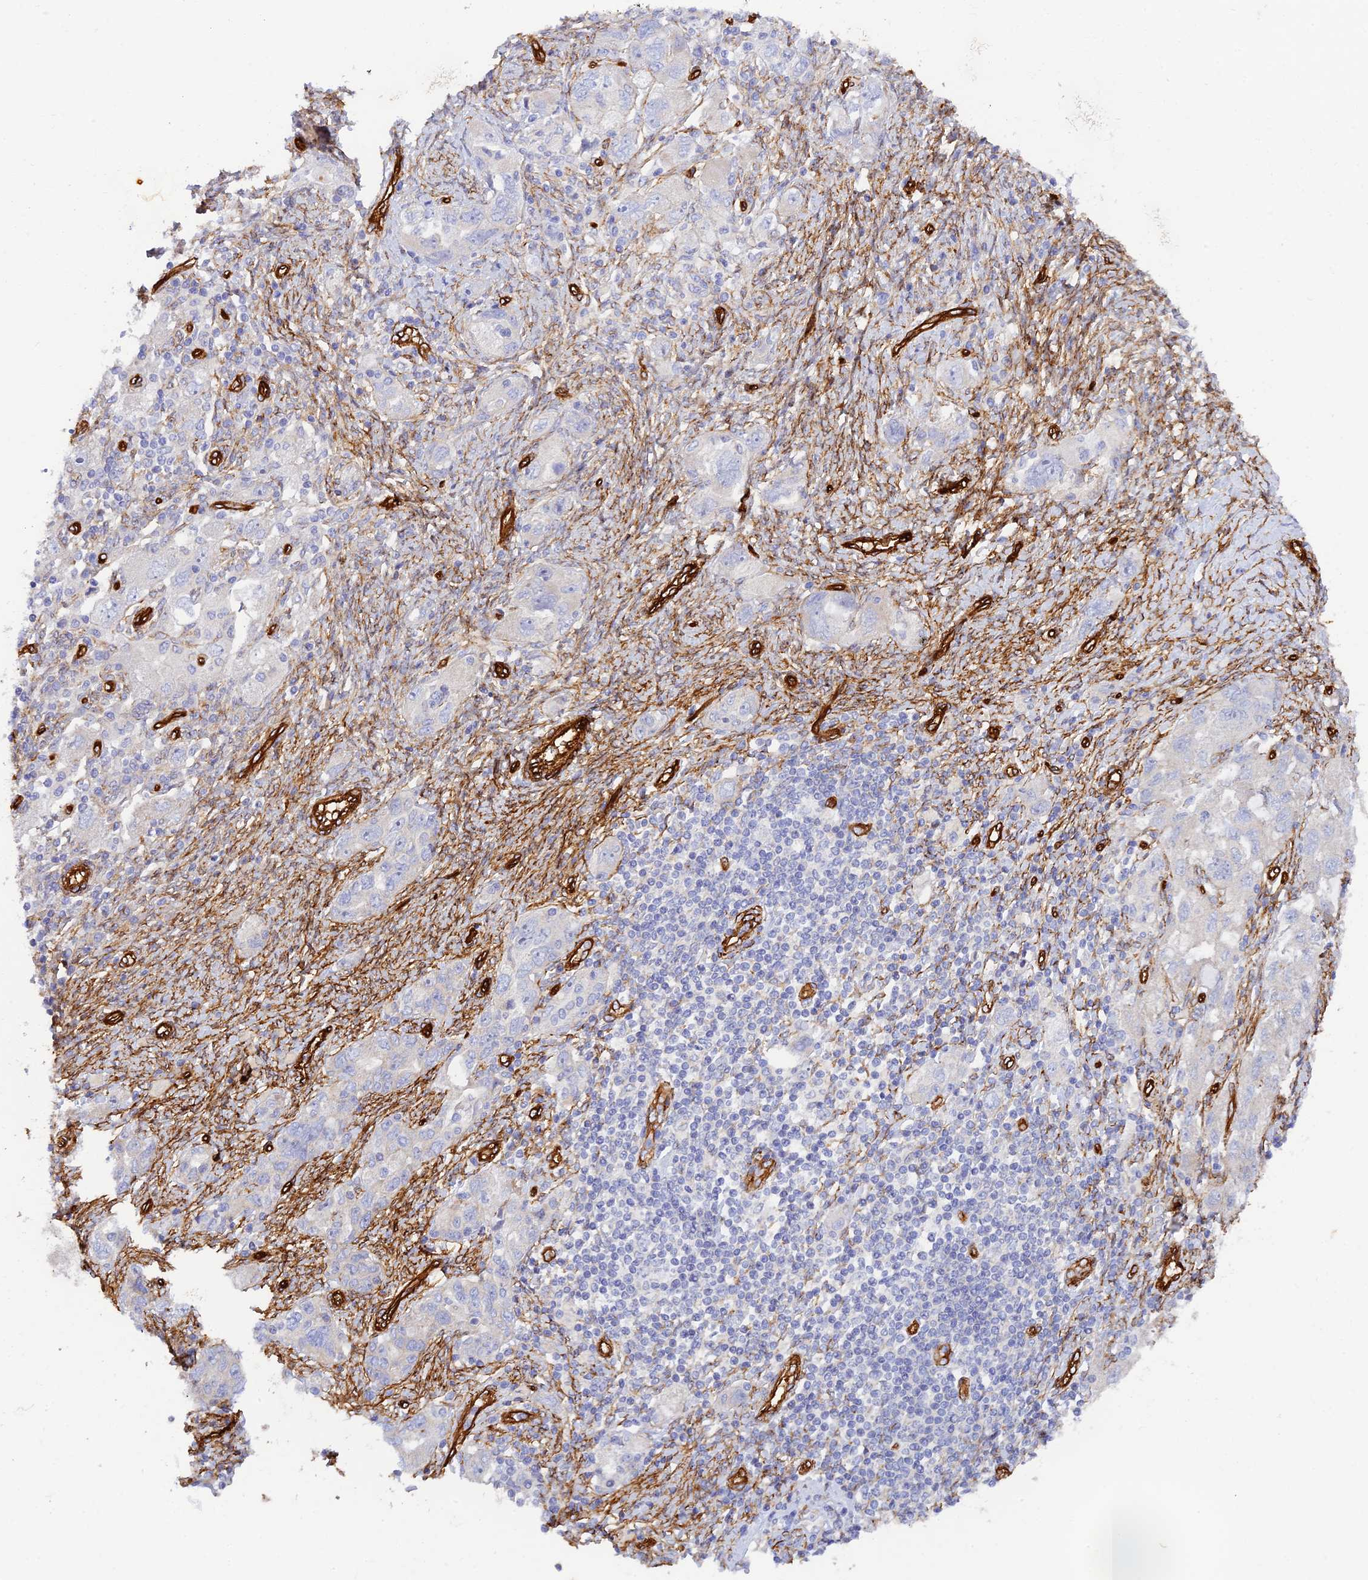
{"staining": {"intensity": "negative", "quantity": "none", "location": "none"}, "tissue": "ovarian cancer", "cell_type": "Tumor cells", "image_type": "cancer", "snomed": [{"axis": "morphology", "description": "Carcinoma, NOS"}, {"axis": "morphology", "description": "Cystadenocarcinoma, serous, NOS"}, {"axis": "topography", "description": "Ovary"}], "caption": "A photomicrograph of ovarian serous cystadenocarcinoma stained for a protein reveals no brown staining in tumor cells.", "gene": "MYO9A", "patient": {"sex": "female", "age": 69}}